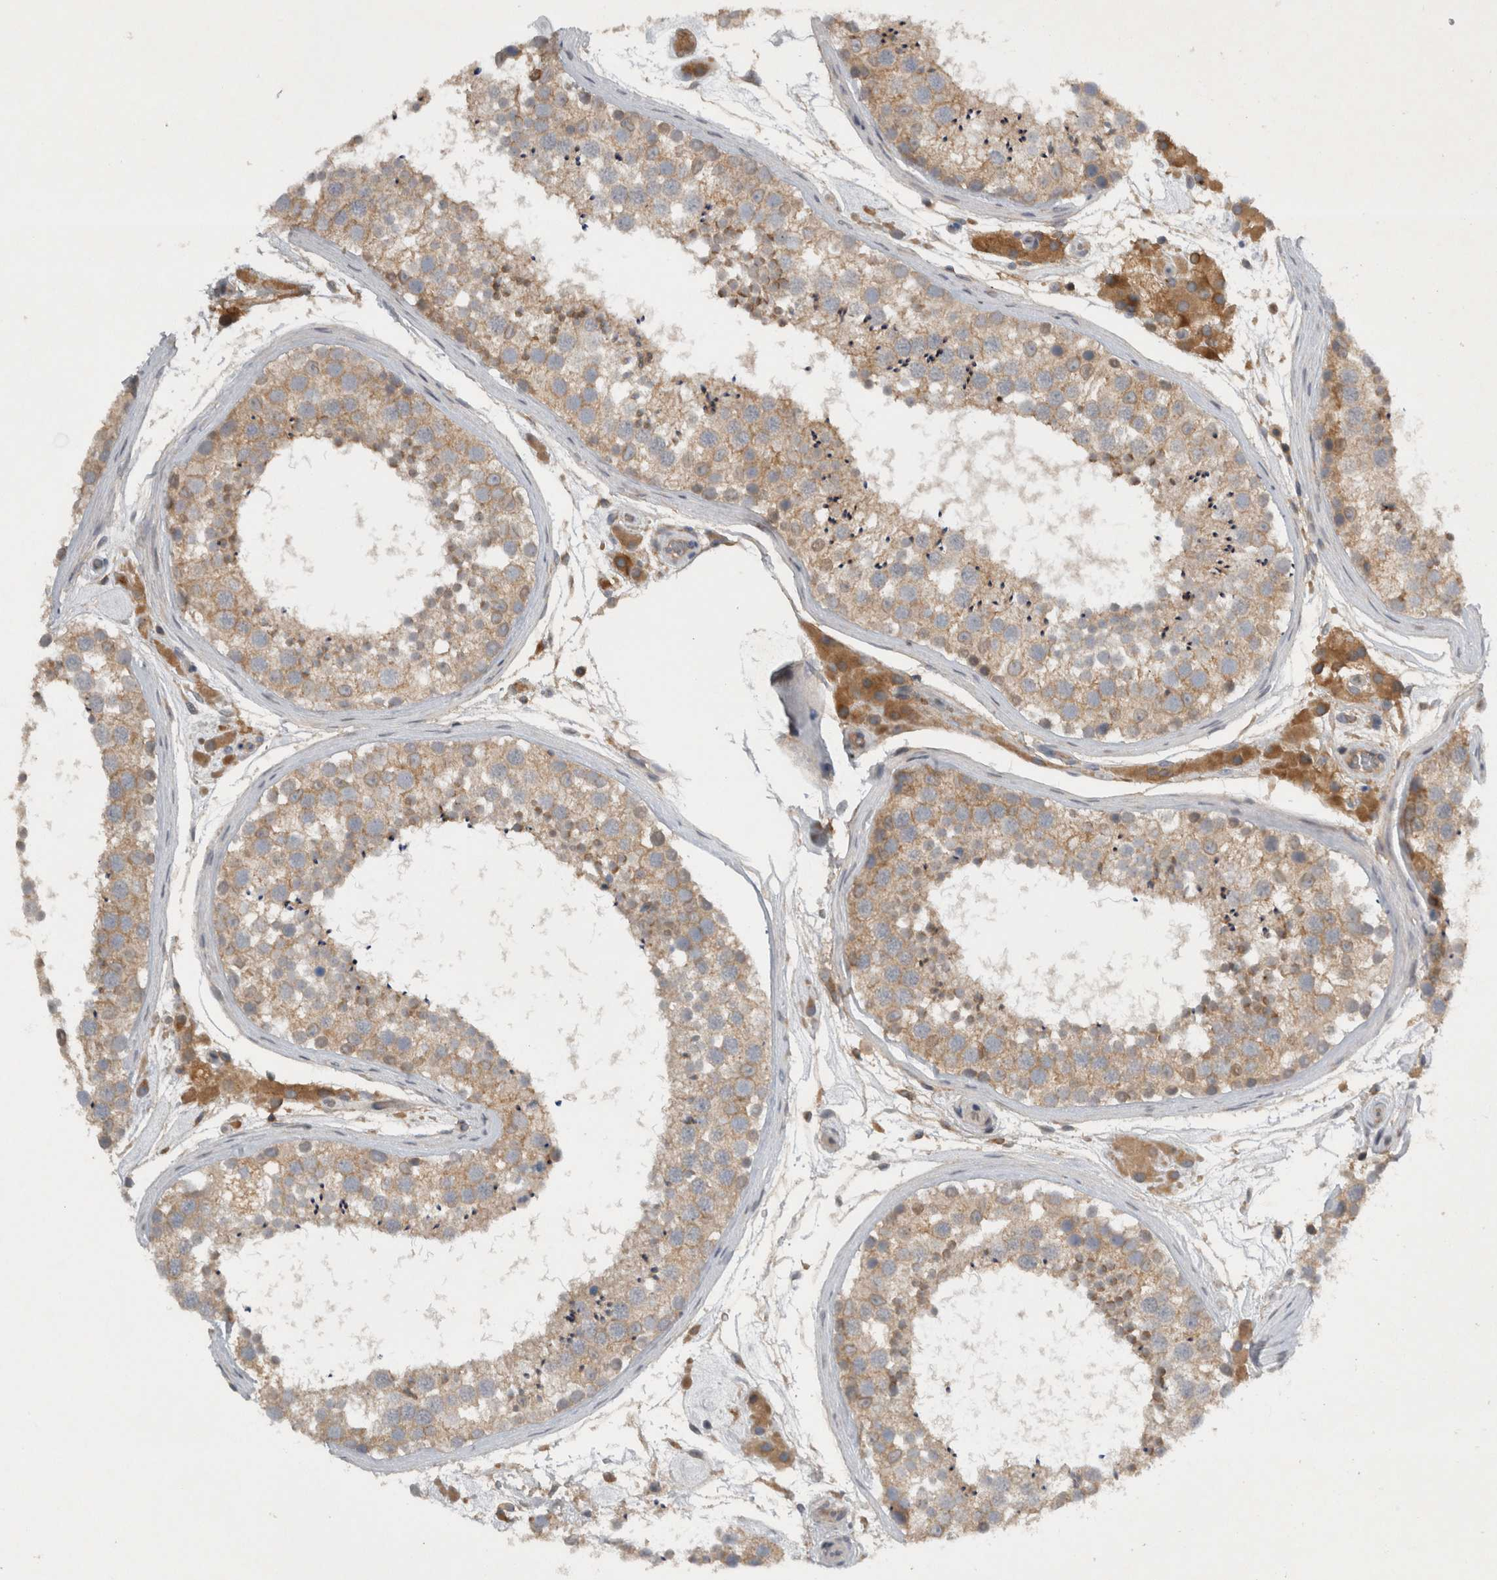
{"staining": {"intensity": "weak", "quantity": ">75%", "location": "cytoplasmic/membranous"}, "tissue": "testis", "cell_type": "Cells in seminiferous ducts", "image_type": "normal", "snomed": [{"axis": "morphology", "description": "Normal tissue, NOS"}, {"axis": "topography", "description": "Testis"}], "caption": "Normal testis shows weak cytoplasmic/membranous positivity in about >75% of cells in seminiferous ducts.", "gene": "SCARA5", "patient": {"sex": "male", "age": 46}}